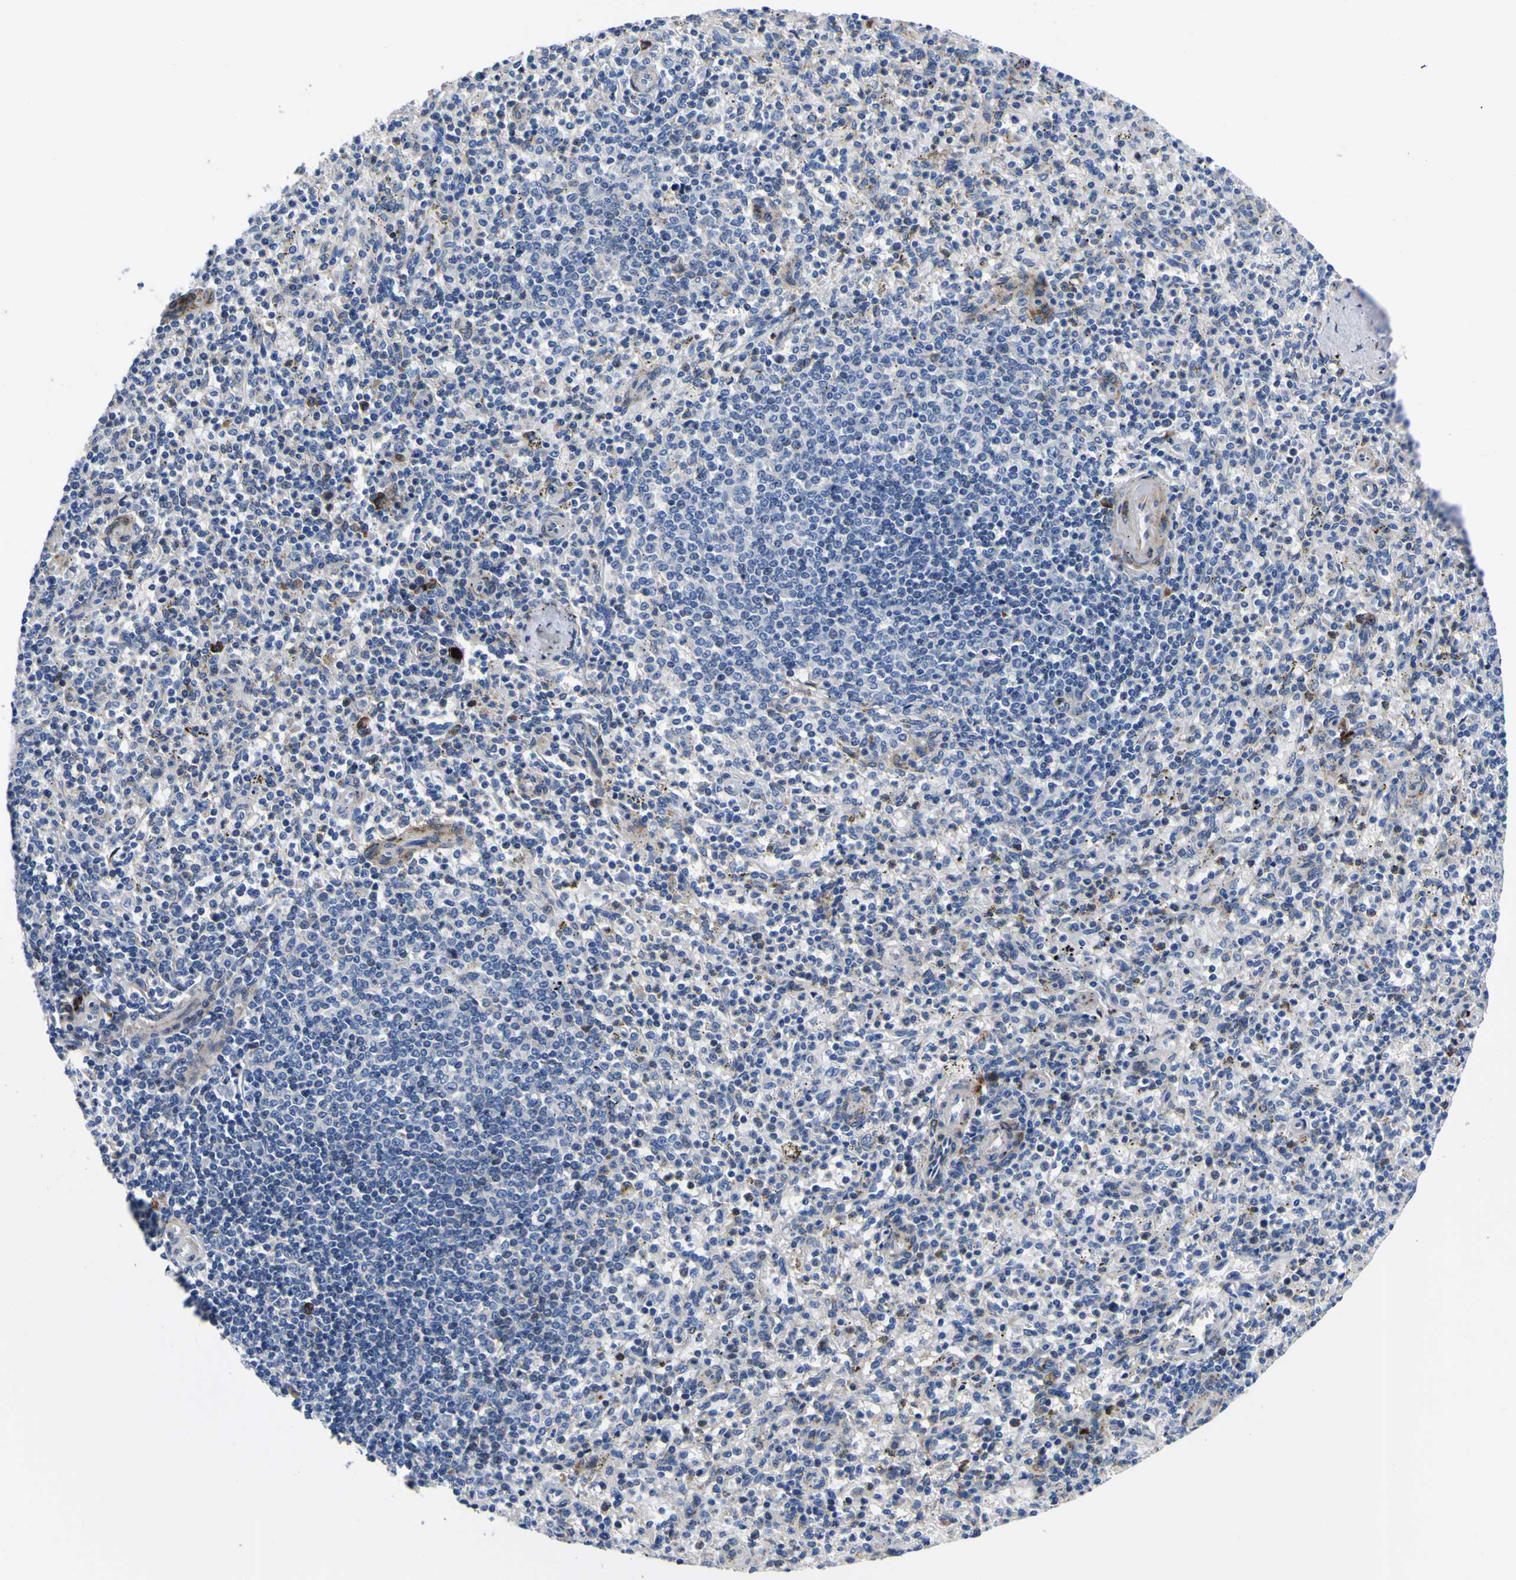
{"staining": {"intensity": "strong", "quantity": "<25%", "location": "cytoplasmic/membranous"}, "tissue": "spleen", "cell_type": "Cells in red pulp", "image_type": "normal", "snomed": [{"axis": "morphology", "description": "Normal tissue, NOS"}, {"axis": "topography", "description": "Spleen"}], "caption": "Immunohistochemical staining of benign spleen demonstrates medium levels of strong cytoplasmic/membranous positivity in approximately <25% of cells in red pulp. Nuclei are stained in blue.", "gene": "SCD", "patient": {"sex": "male", "age": 72}}